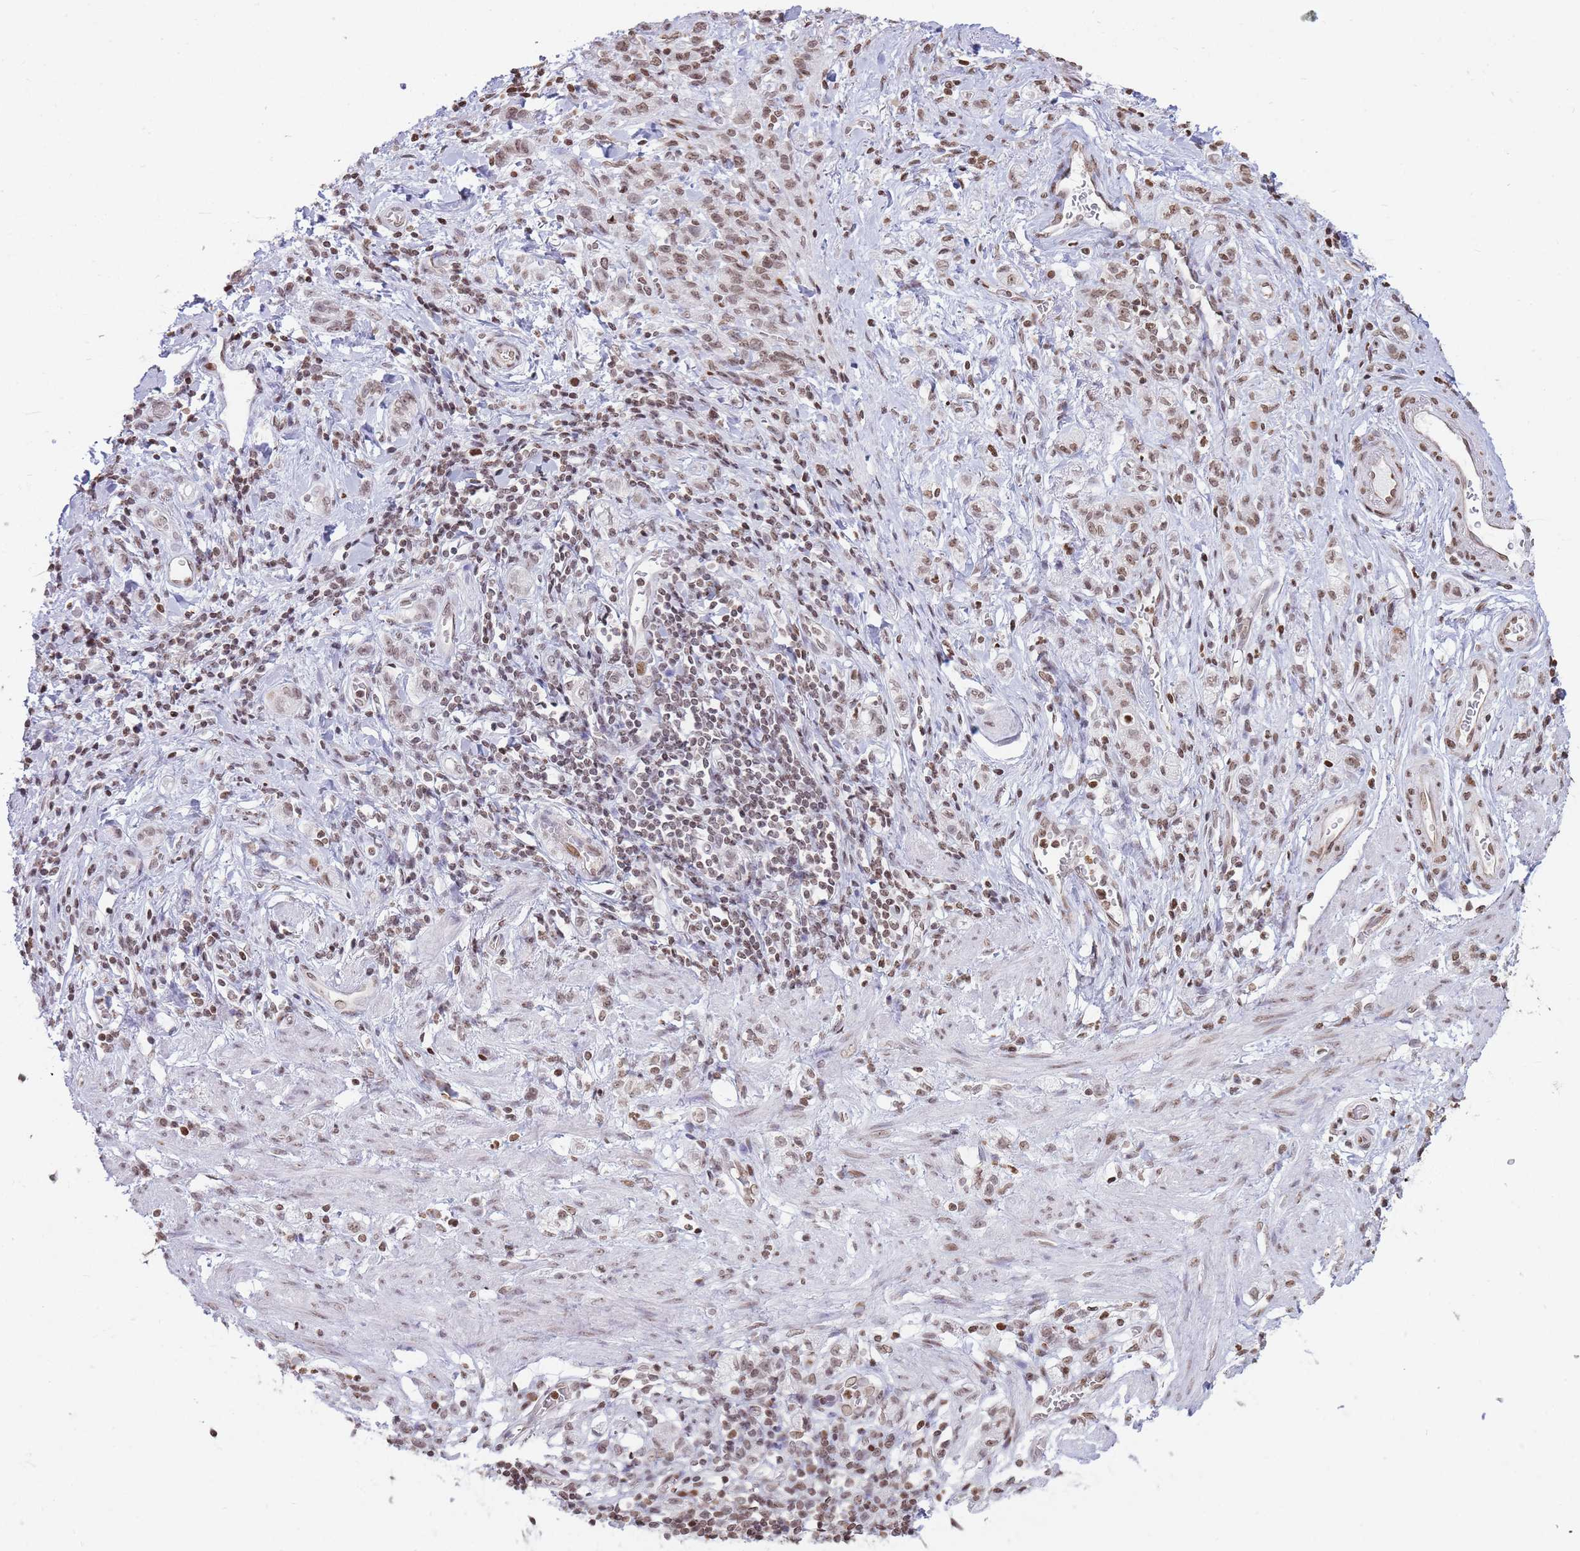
{"staining": {"intensity": "moderate", "quantity": ">75%", "location": "nuclear"}, "tissue": "stomach cancer", "cell_type": "Tumor cells", "image_type": "cancer", "snomed": [{"axis": "morphology", "description": "Adenocarcinoma, NOS"}, {"axis": "topography", "description": "Stomach"}], "caption": "This photomicrograph reveals IHC staining of human stomach adenocarcinoma, with medium moderate nuclear positivity in about >75% of tumor cells.", "gene": "SHISAL1", "patient": {"sex": "male", "age": 77}}